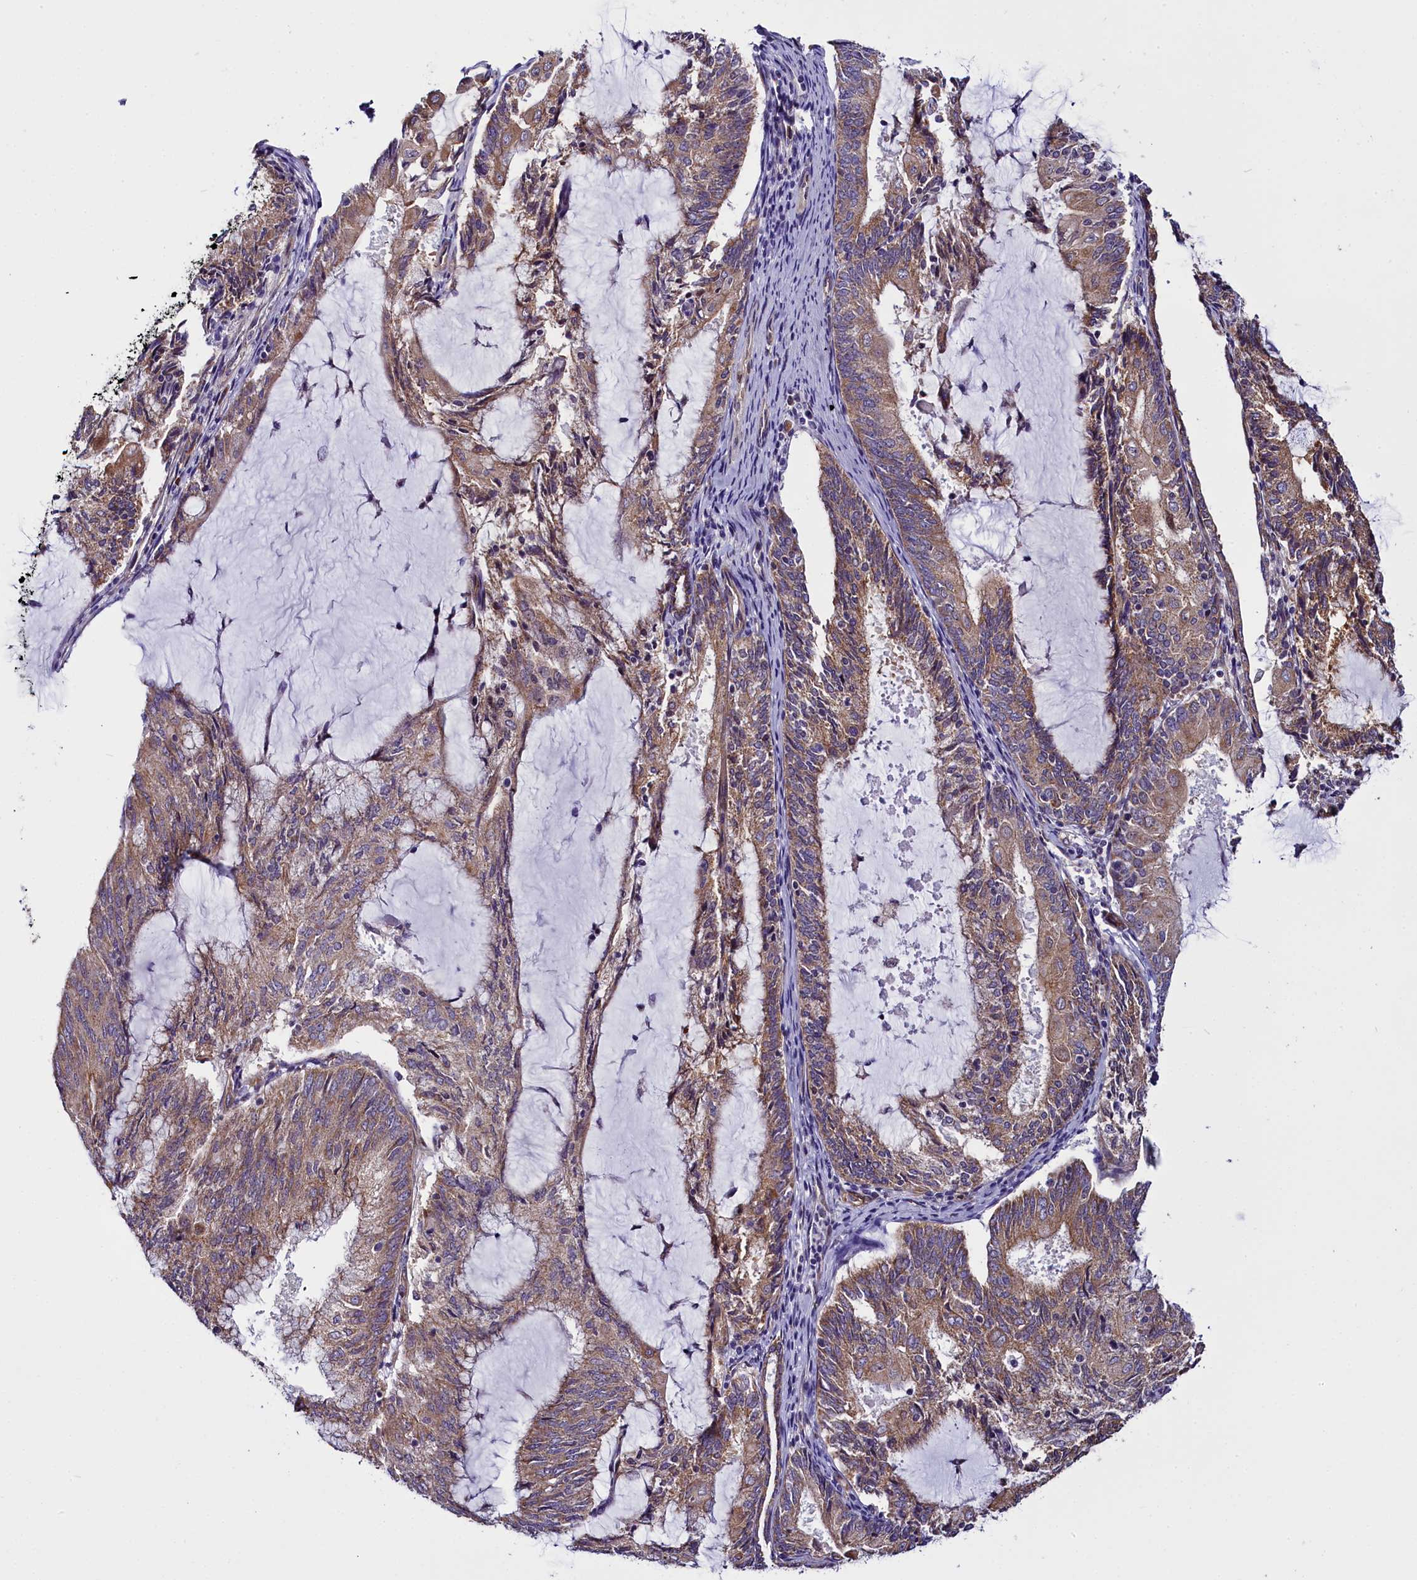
{"staining": {"intensity": "moderate", "quantity": ">75%", "location": "cytoplasmic/membranous"}, "tissue": "endometrial cancer", "cell_type": "Tumor cells", "image_type": "cancer", "snomed": [{"axis": "morphology", "description": "Adenocarcinoma, NOS"}, {"axis": "topography", "description": "Endometrium"}], "caption": "Endometrial cancer stained with a brown dye demonstrates moderate cytoplasmic/membranous positive staining in approximately >75% of tumor cells.", "gene": "UACA", "patient": {"sex": "female", "age": 81}}